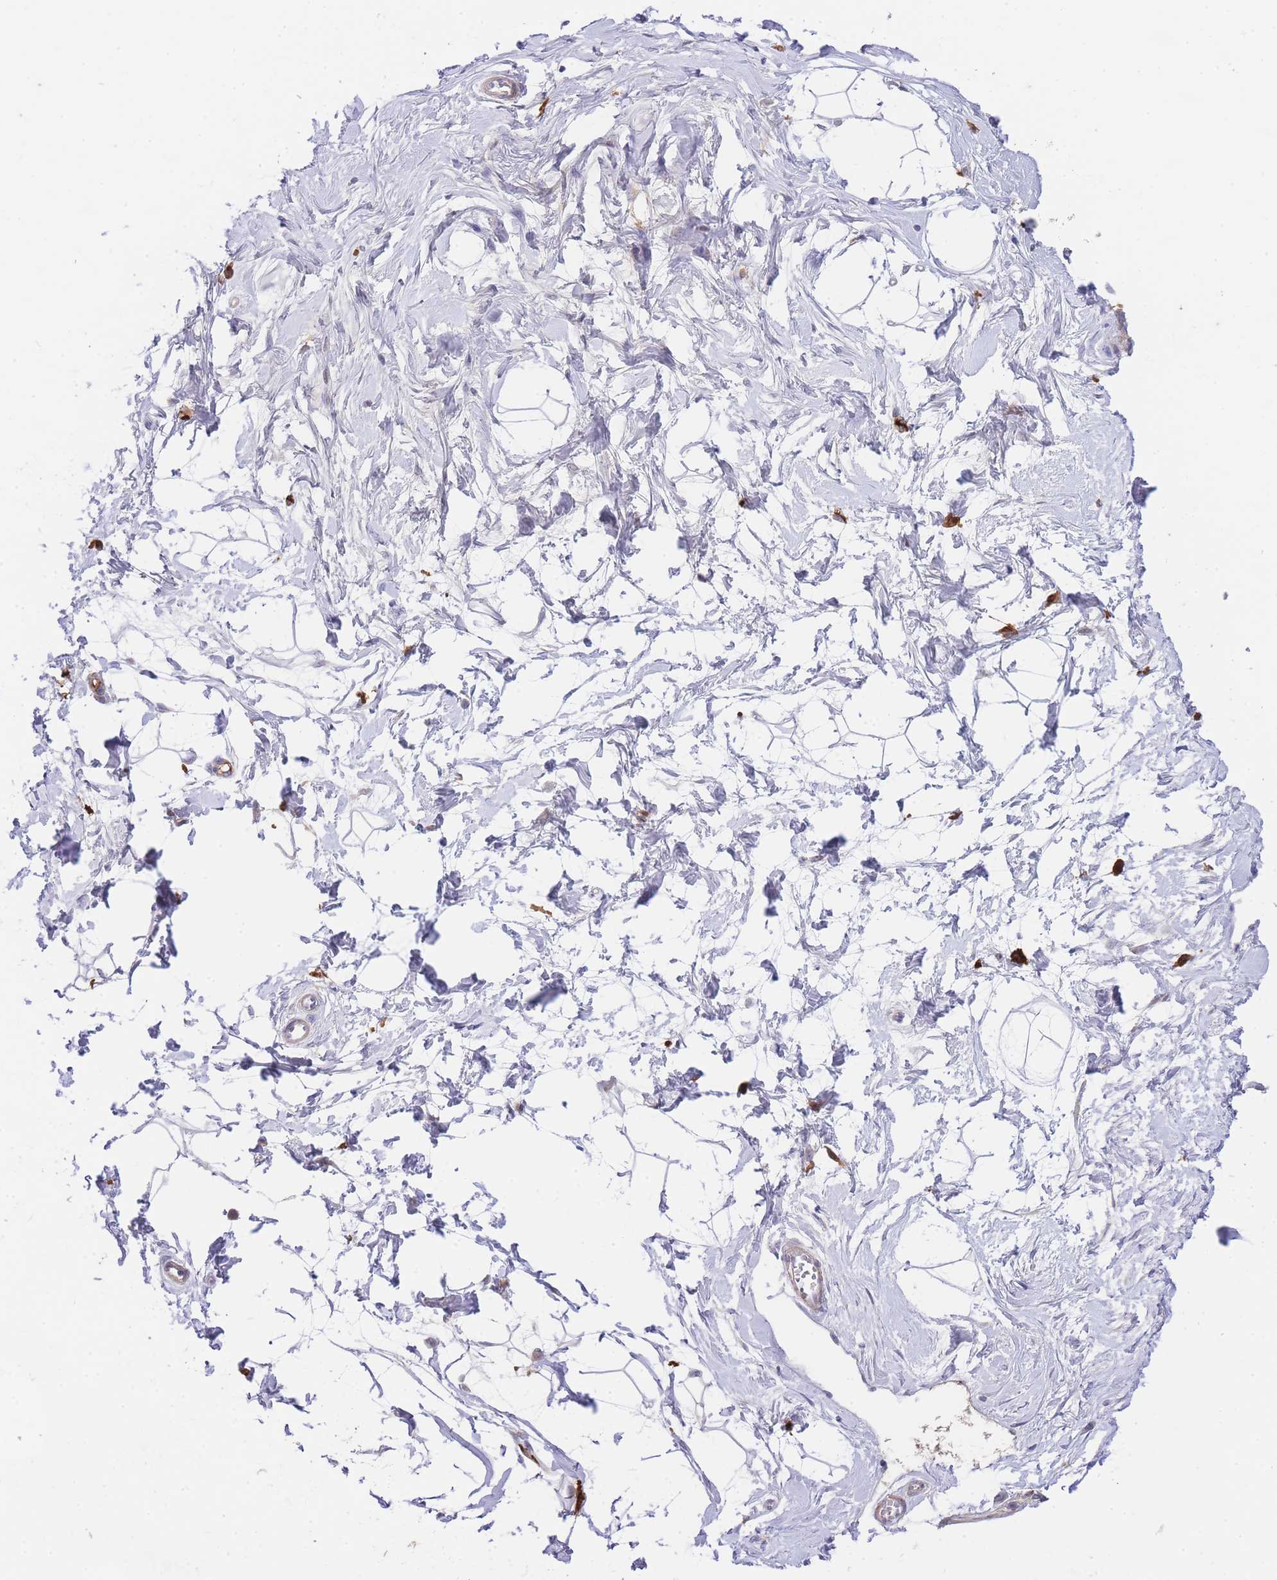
{"staining": {"intensity": "negative", "quantity": "none", "location": "none"}, "tissue": "breast", "cell_type": "Adipocytes", "image_type": "normal", "snomed": [{"axis": "morphology", "description": "Normal tissue, NOS"}, {"axis": "topography", "description": "Breast"}], "caption": "Adipocytes are negative for protein expression in unremarkable human breast.", "gene": "SLC25A33", "patient": {"sex": "female", "age": 45}}